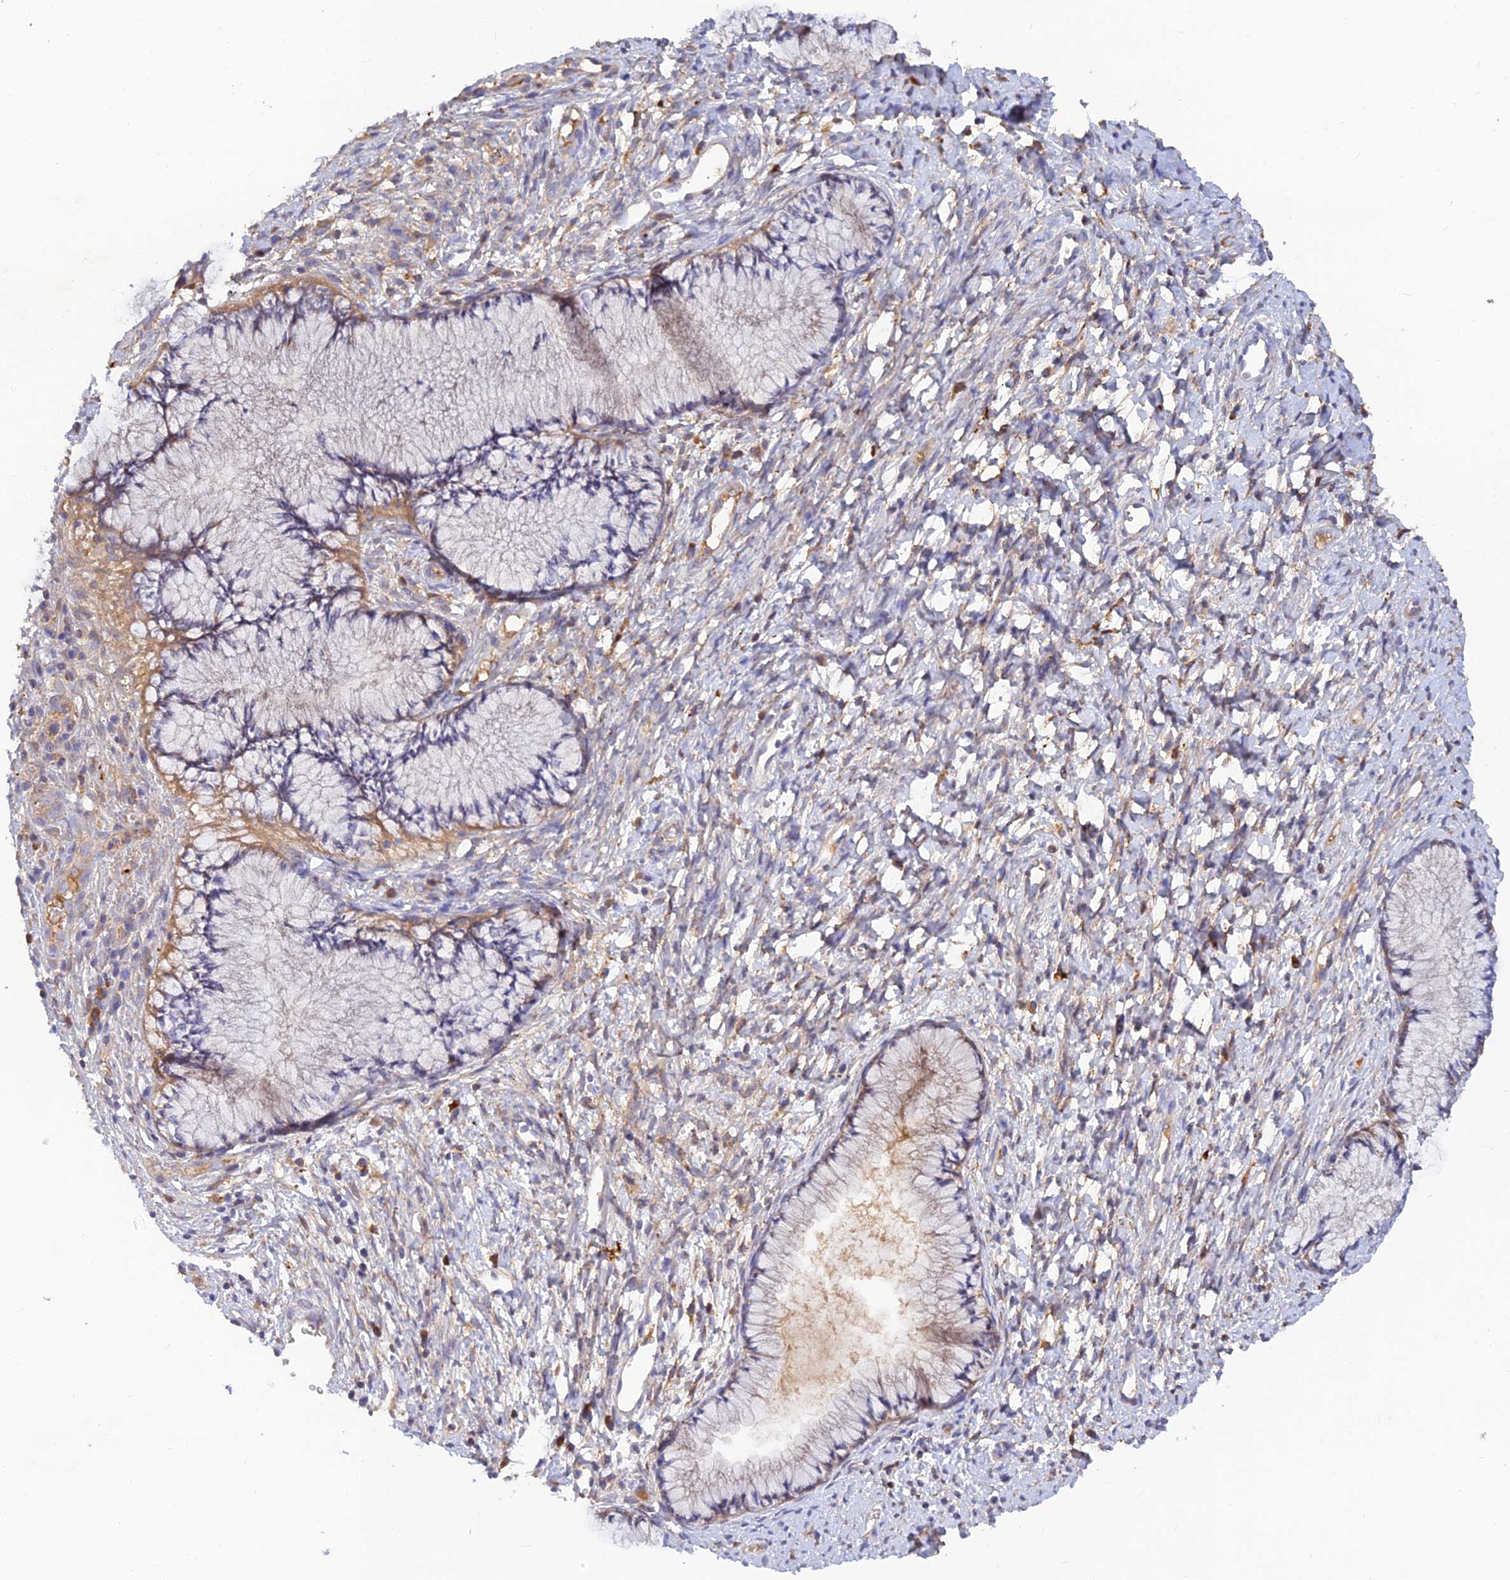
{"staining": {"intensity": "weak", "quantity": "<25%", "location": "cytoplasmic/membranous"}, "tissue": "cervix", "cell_type": "Glandular cells", "image_type": "normal", "snomed": [{"axis": "morphology", "description": "Normal tissue, NOS"}, {"axis": "topography", "description": "Cervix"}], "caption": "Micrograph shows no significant protein positivity in glandular cells of normal cervix. The staining is performed using DAB brown chromogen with nuclei counter-stained in using hematoxylin.", "gene": "ACSM5", "patient": {"sex": "female", "age": 42}}